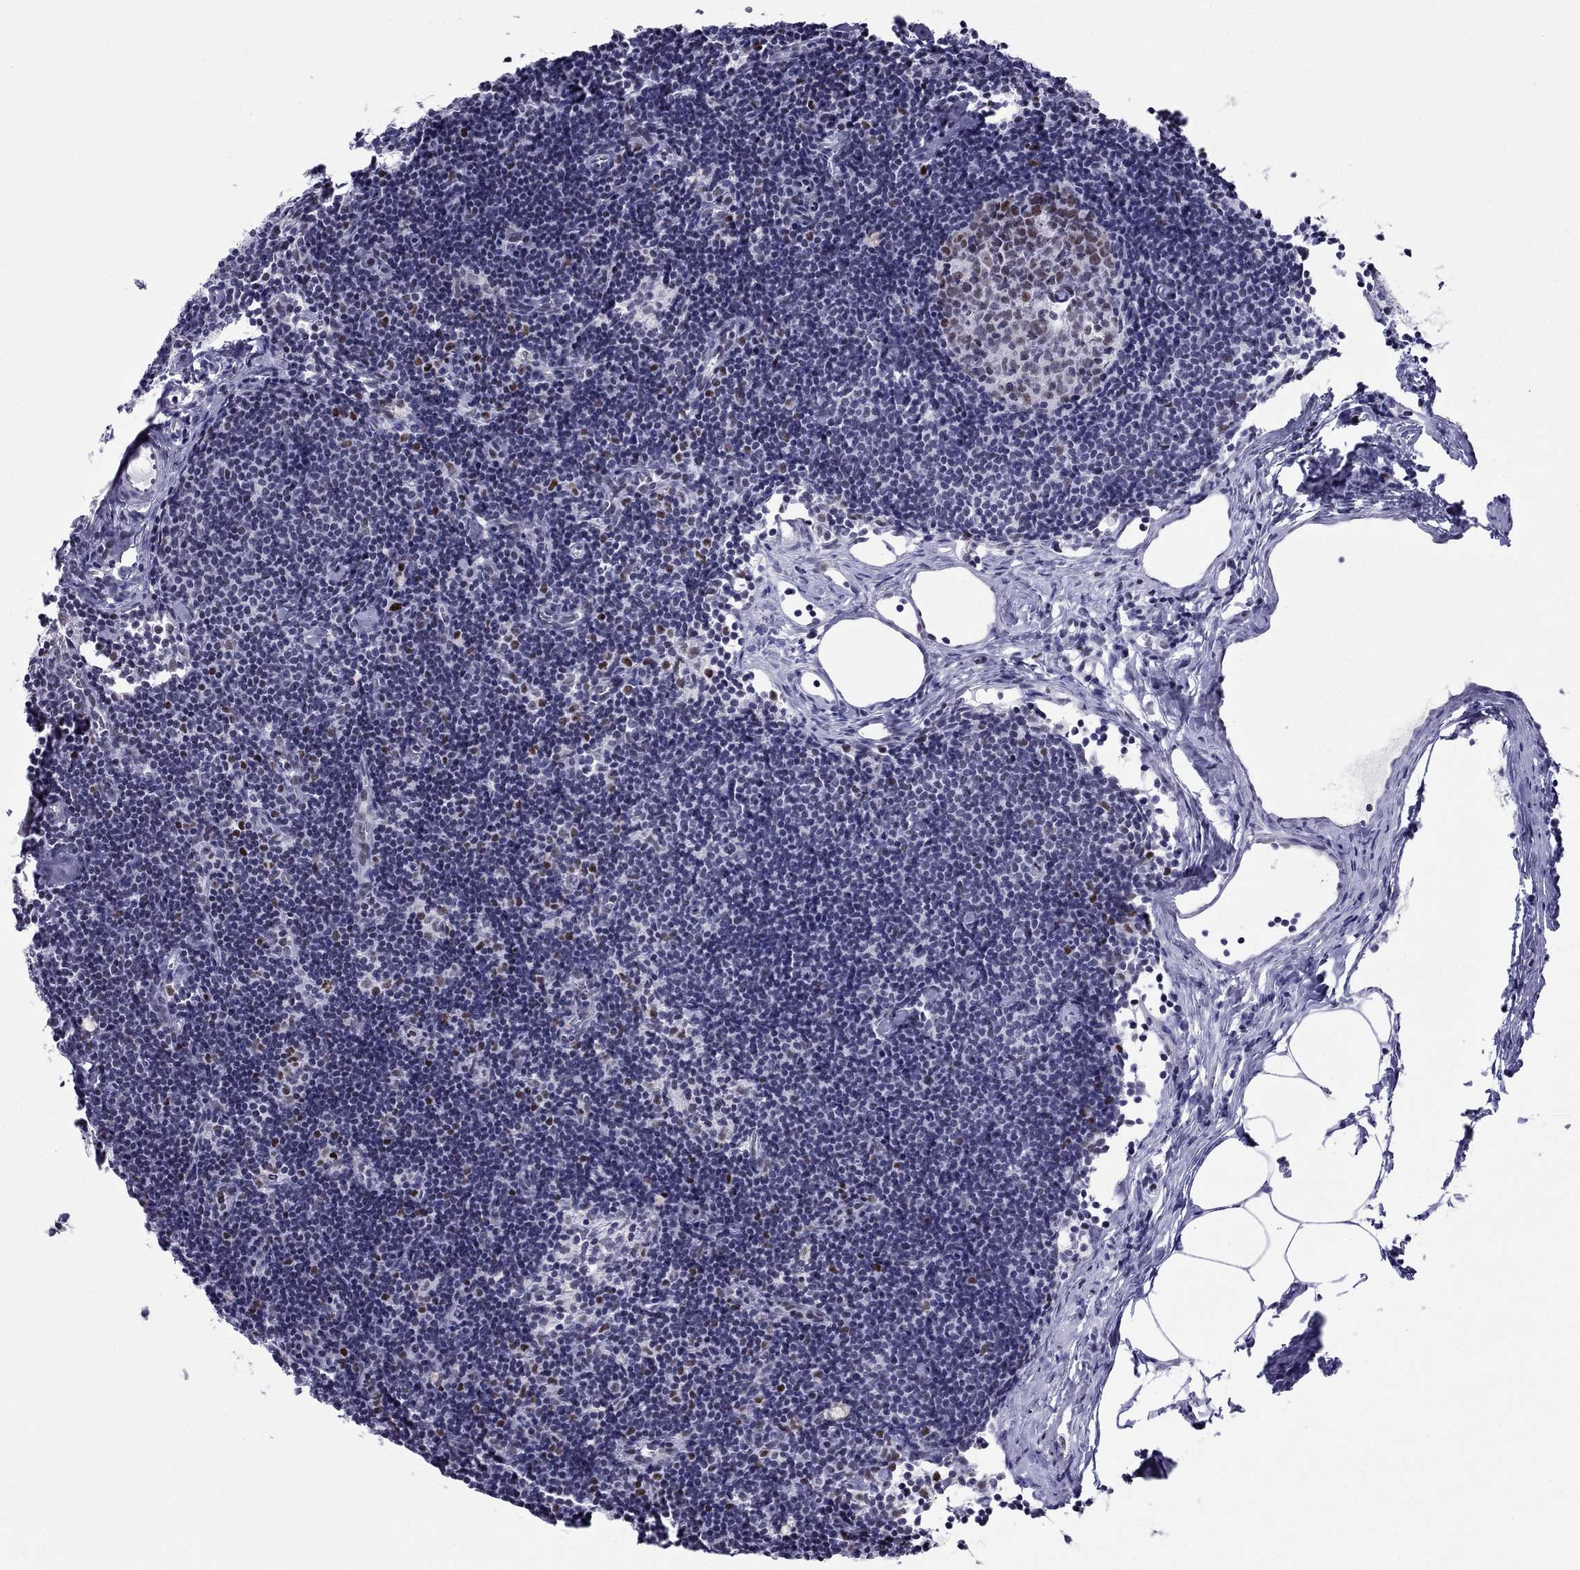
{"staining": {"intensity": "moderate", "quantity": "<25%", "location": "nuclear"}, "tissue": "lymph node", "cell_type": "Germinal center cells", "image_type": "normal", "snomed": [{"axis": "morphology", "description": "Normal tissue, NOS"}, {"axis": "topography", "description": "Lymph node"}], "caption": "High-magnification brightfield microscopy of benign lymph node stained with DAB (brown) and counterstained with hematoxylin (blue). germinal center cells exhibit moderate nuclear staining is identified in about<25% of cells. (DAB IHC with brightfield microscopy, high magnification).", "gene": "PPM1G", "patient": {"sex": "female", "age": 42}}